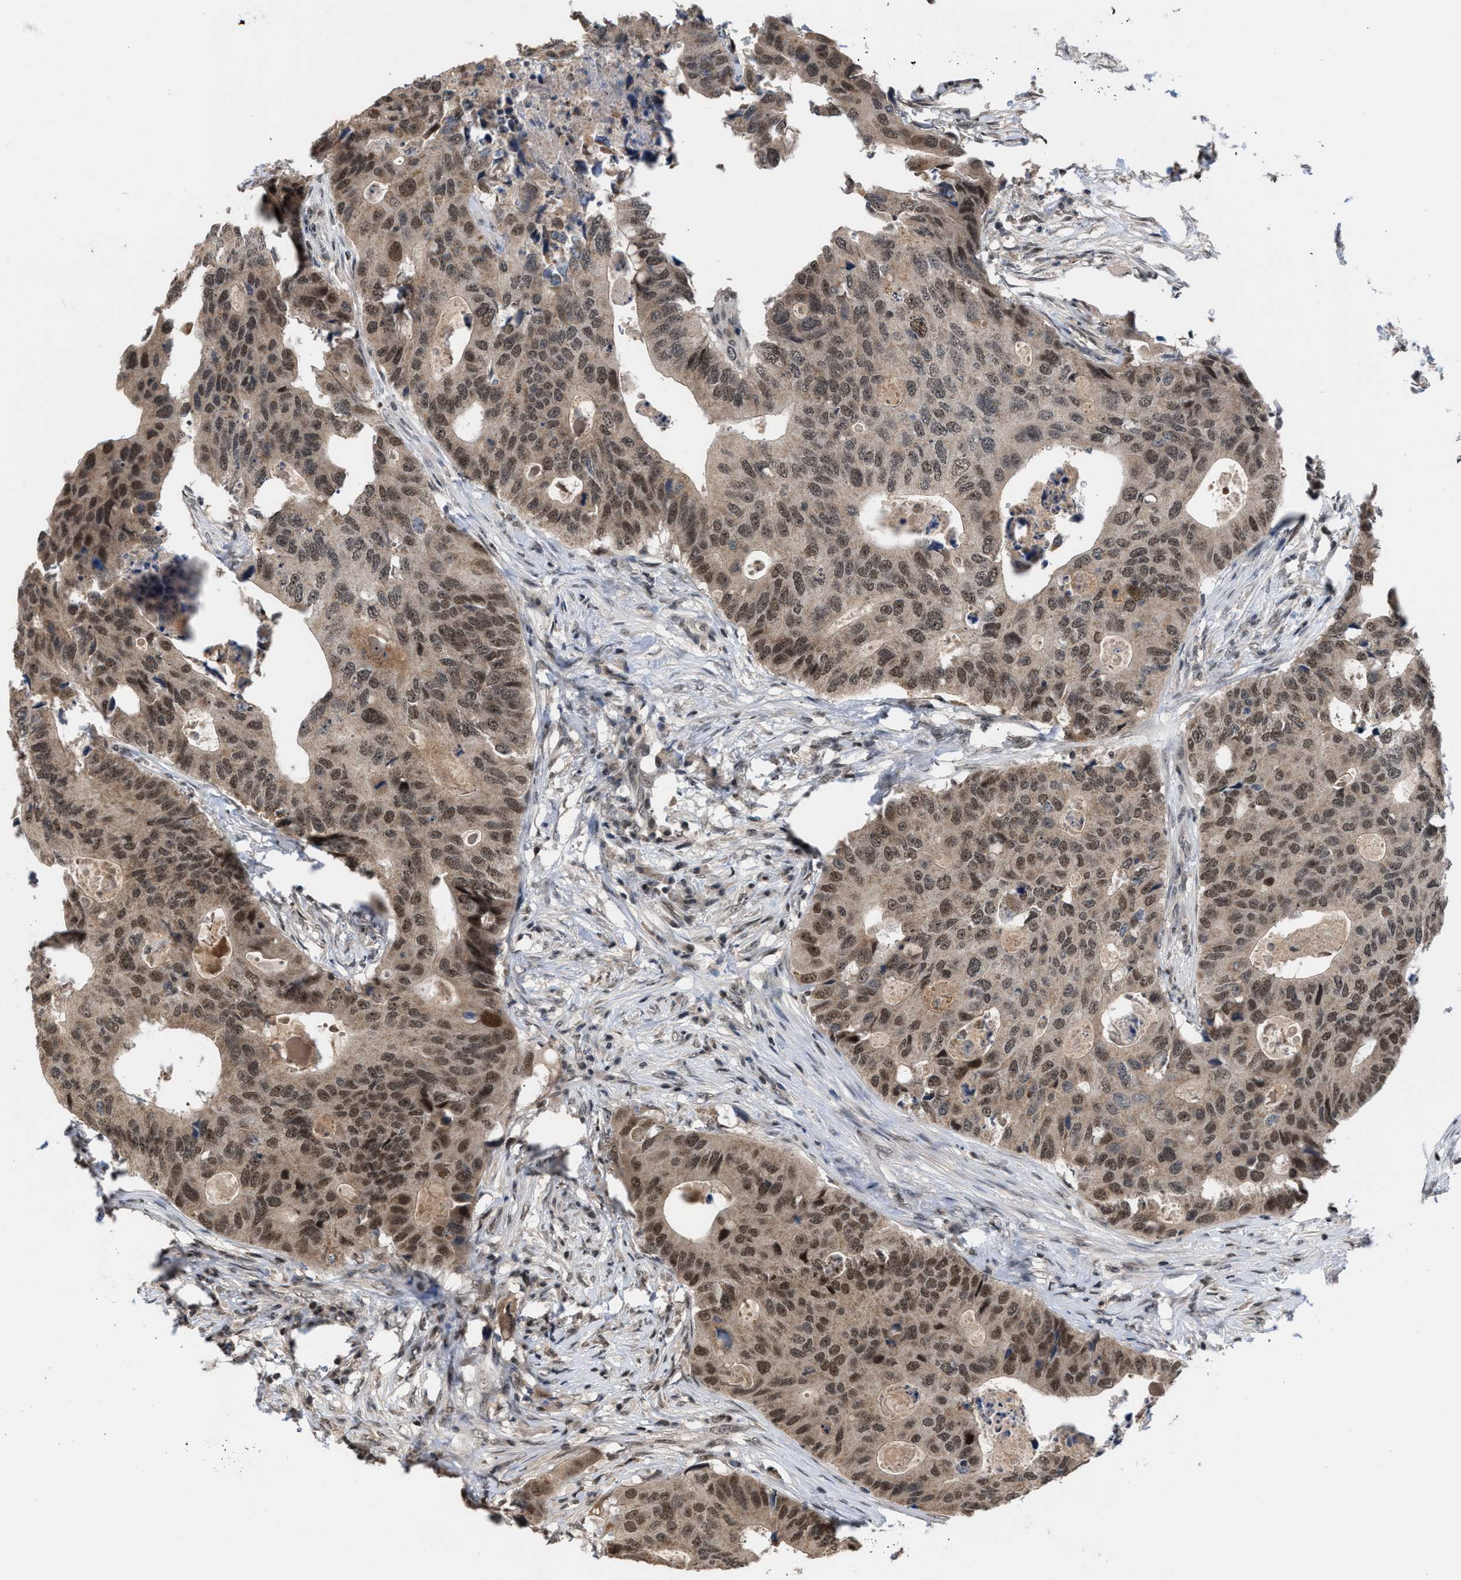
{"staining": {"intensity": "moderate", "quantity": ">75%", "location": "cytoplasmic/membranous,nuclear"}, "tissue": "colorectal cancer", "cell_type": "Tumor cells", "image_type": "cancer", "snomed": [{"axis": "morphology", "description": "Adenocarcinoma, NOS"}, {"axis": "topography", "description": "Colon"}], "caption": "Colorectal adenocarcinoma was stained to show a protein in brown. There is medium levels of moderate cytoplasmic/membranous and nuclear positivity in approximately >75% of tumor cells.", "gene": "C9orf78", "patient": {"sex": "male", "age": 71}}